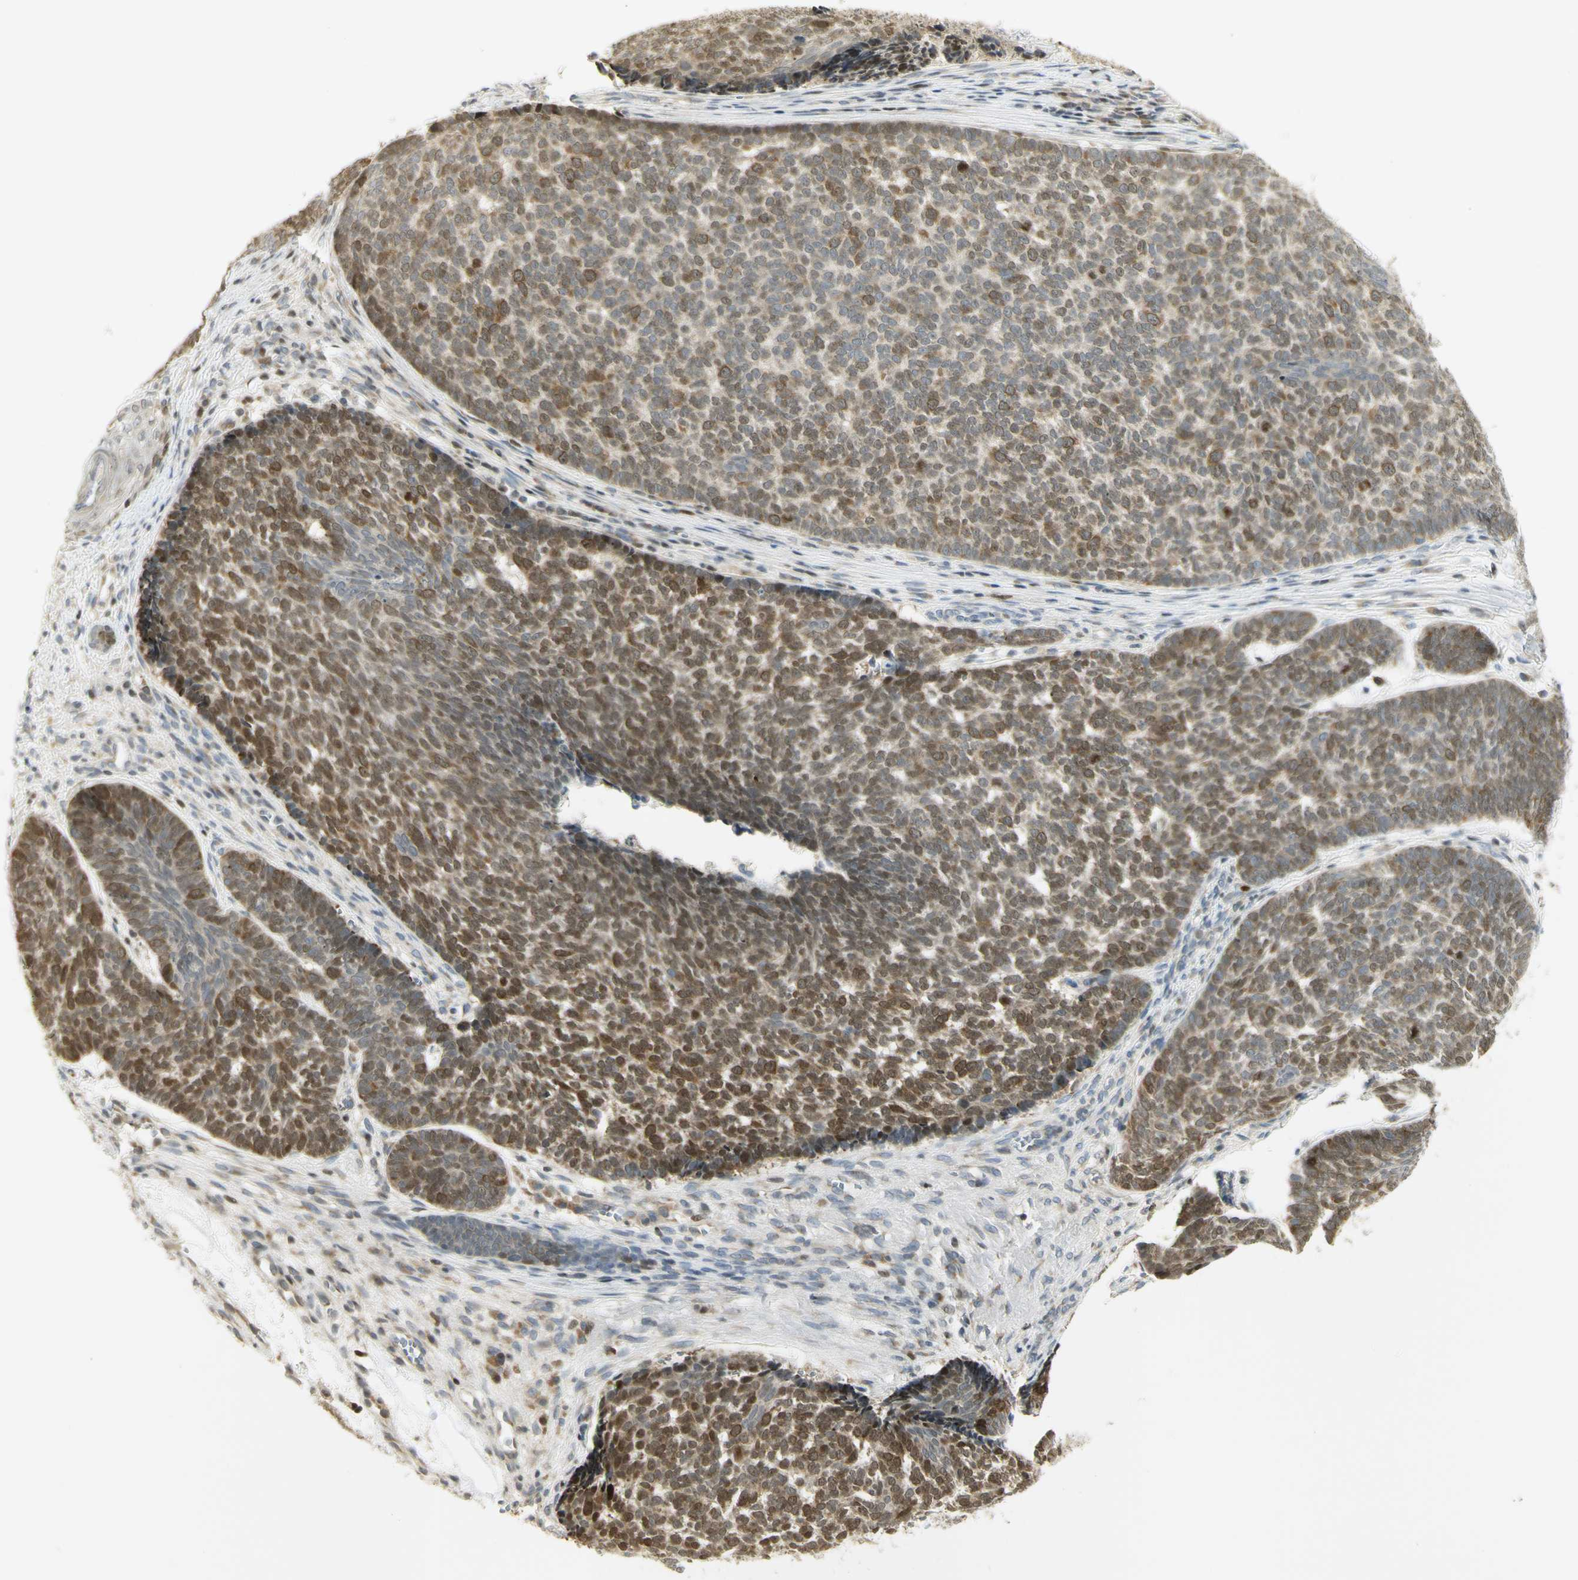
{"staining": {"intensity": "moderate", "quantity": ">75%", "location": "cytoplasmic/membranous,nuclear"}, "tissue": "skin cancer", "cell_type": "Tumor cells", "image_type": "cancer", "snomed": [{"axis": "morphology", "description": "Basal cell carcinoma"}, {"axis": "topography", "description": "Skin"}], "caption": "Protein staining shows moderate cytoplasmic/membranous and nuclear staining in approximately >75% of tumor cells in skin basal cell carcinoma. (DAB (3,3'-diaminobenzidine) IHC with brightfield microscopy, high magnification).", "gene": "KIF11", "patient": {"sex": "male", "age": 84}}